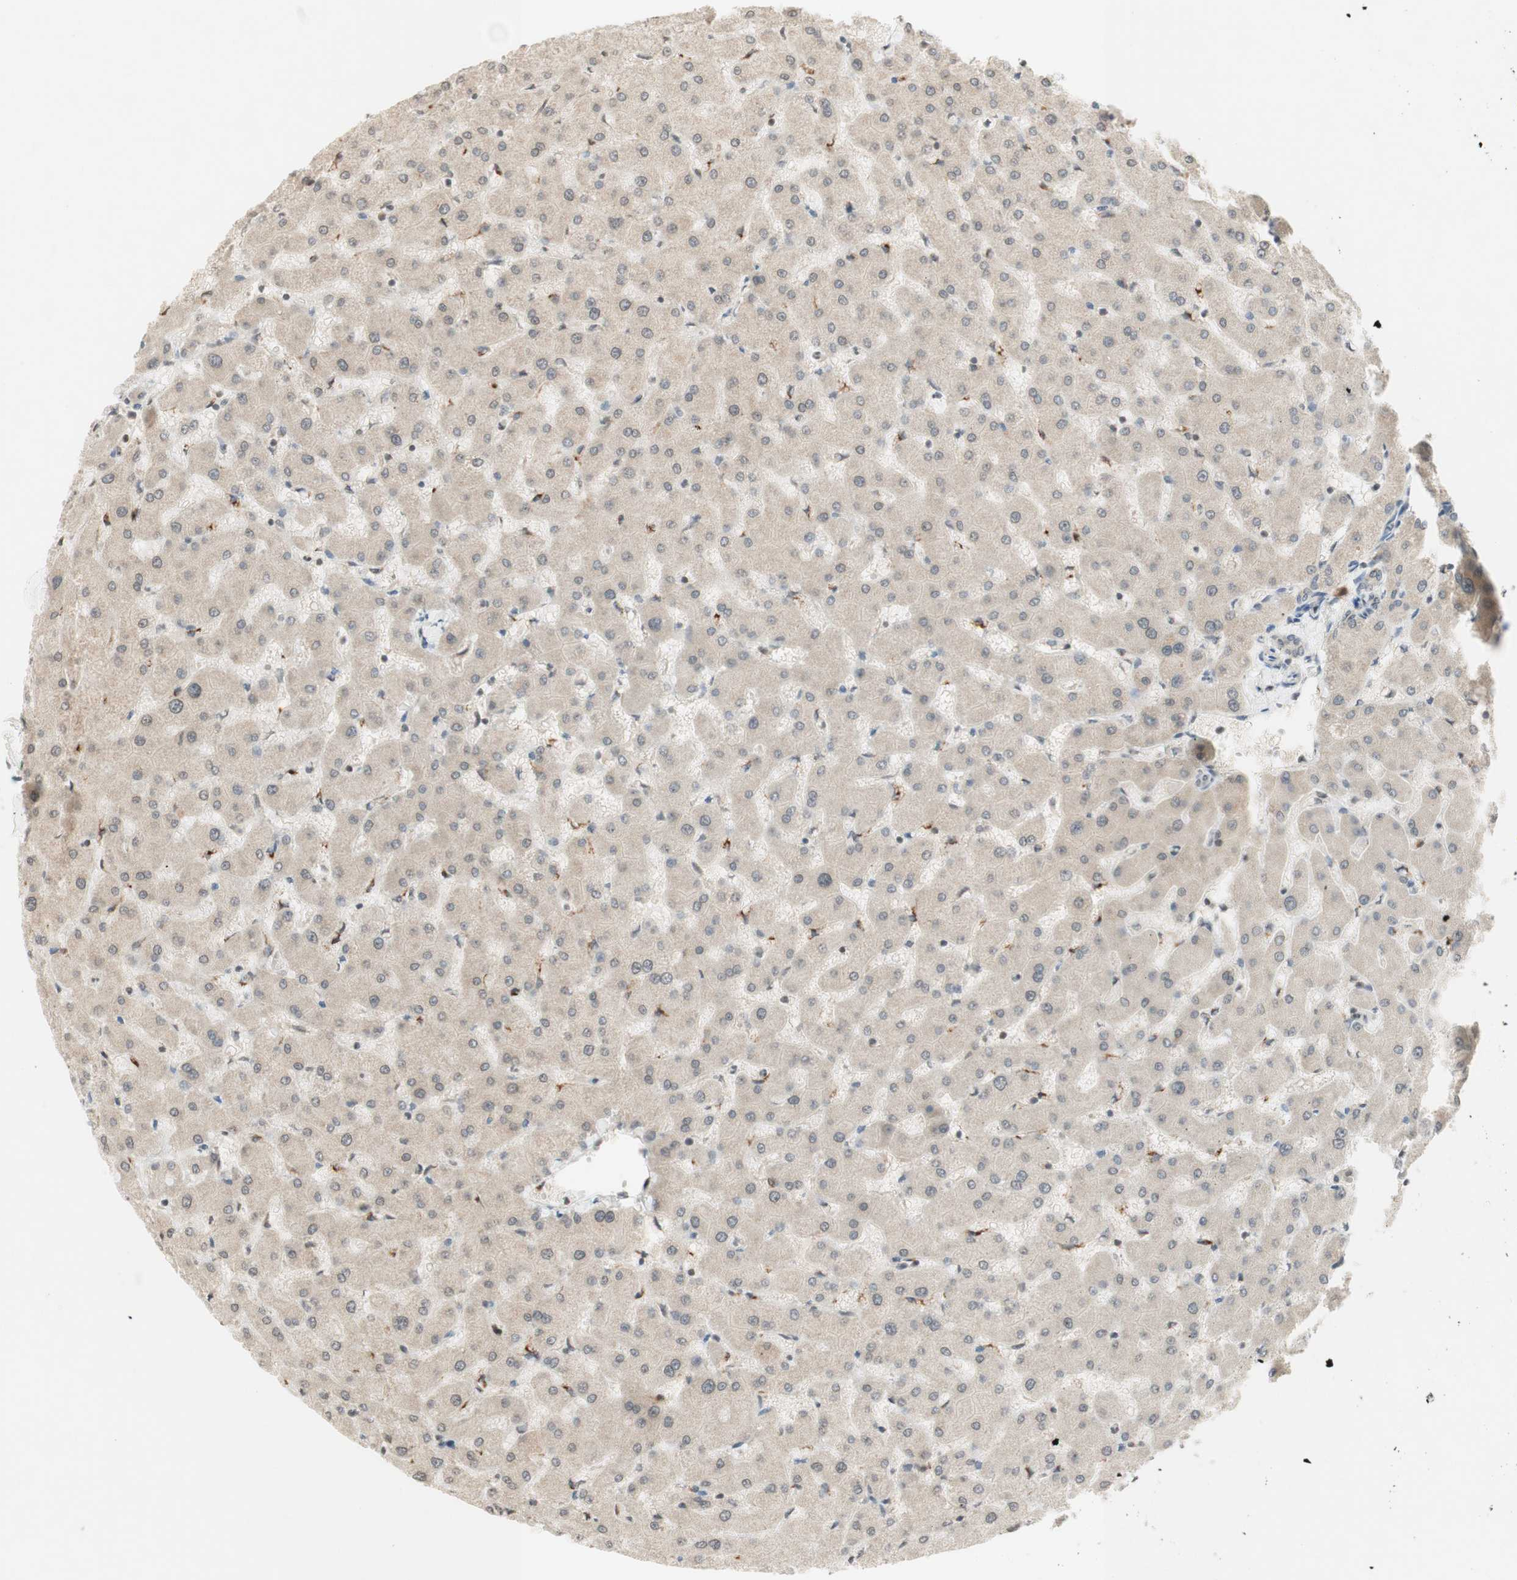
{"staining": {"intensity": "weak", "quantity": "<25%", "location": "cytoplasmic/membranous"}, "tissue": "liver", "cell_type": "Cholangiocytes", "image_type": "normal", "snomed": [{"axis": "morphology", "description": "Normal tissue, NOS"}, {"axis": "topography", "description": "Liver"}], "caption": "A high-resolution photomicrograph shows immunohistochemistry staining of benign liver, which demonstrates no significant expression in cholangiocytes.", "gene": "GLI1", "patient": {"sex": "female", "age": 63}}